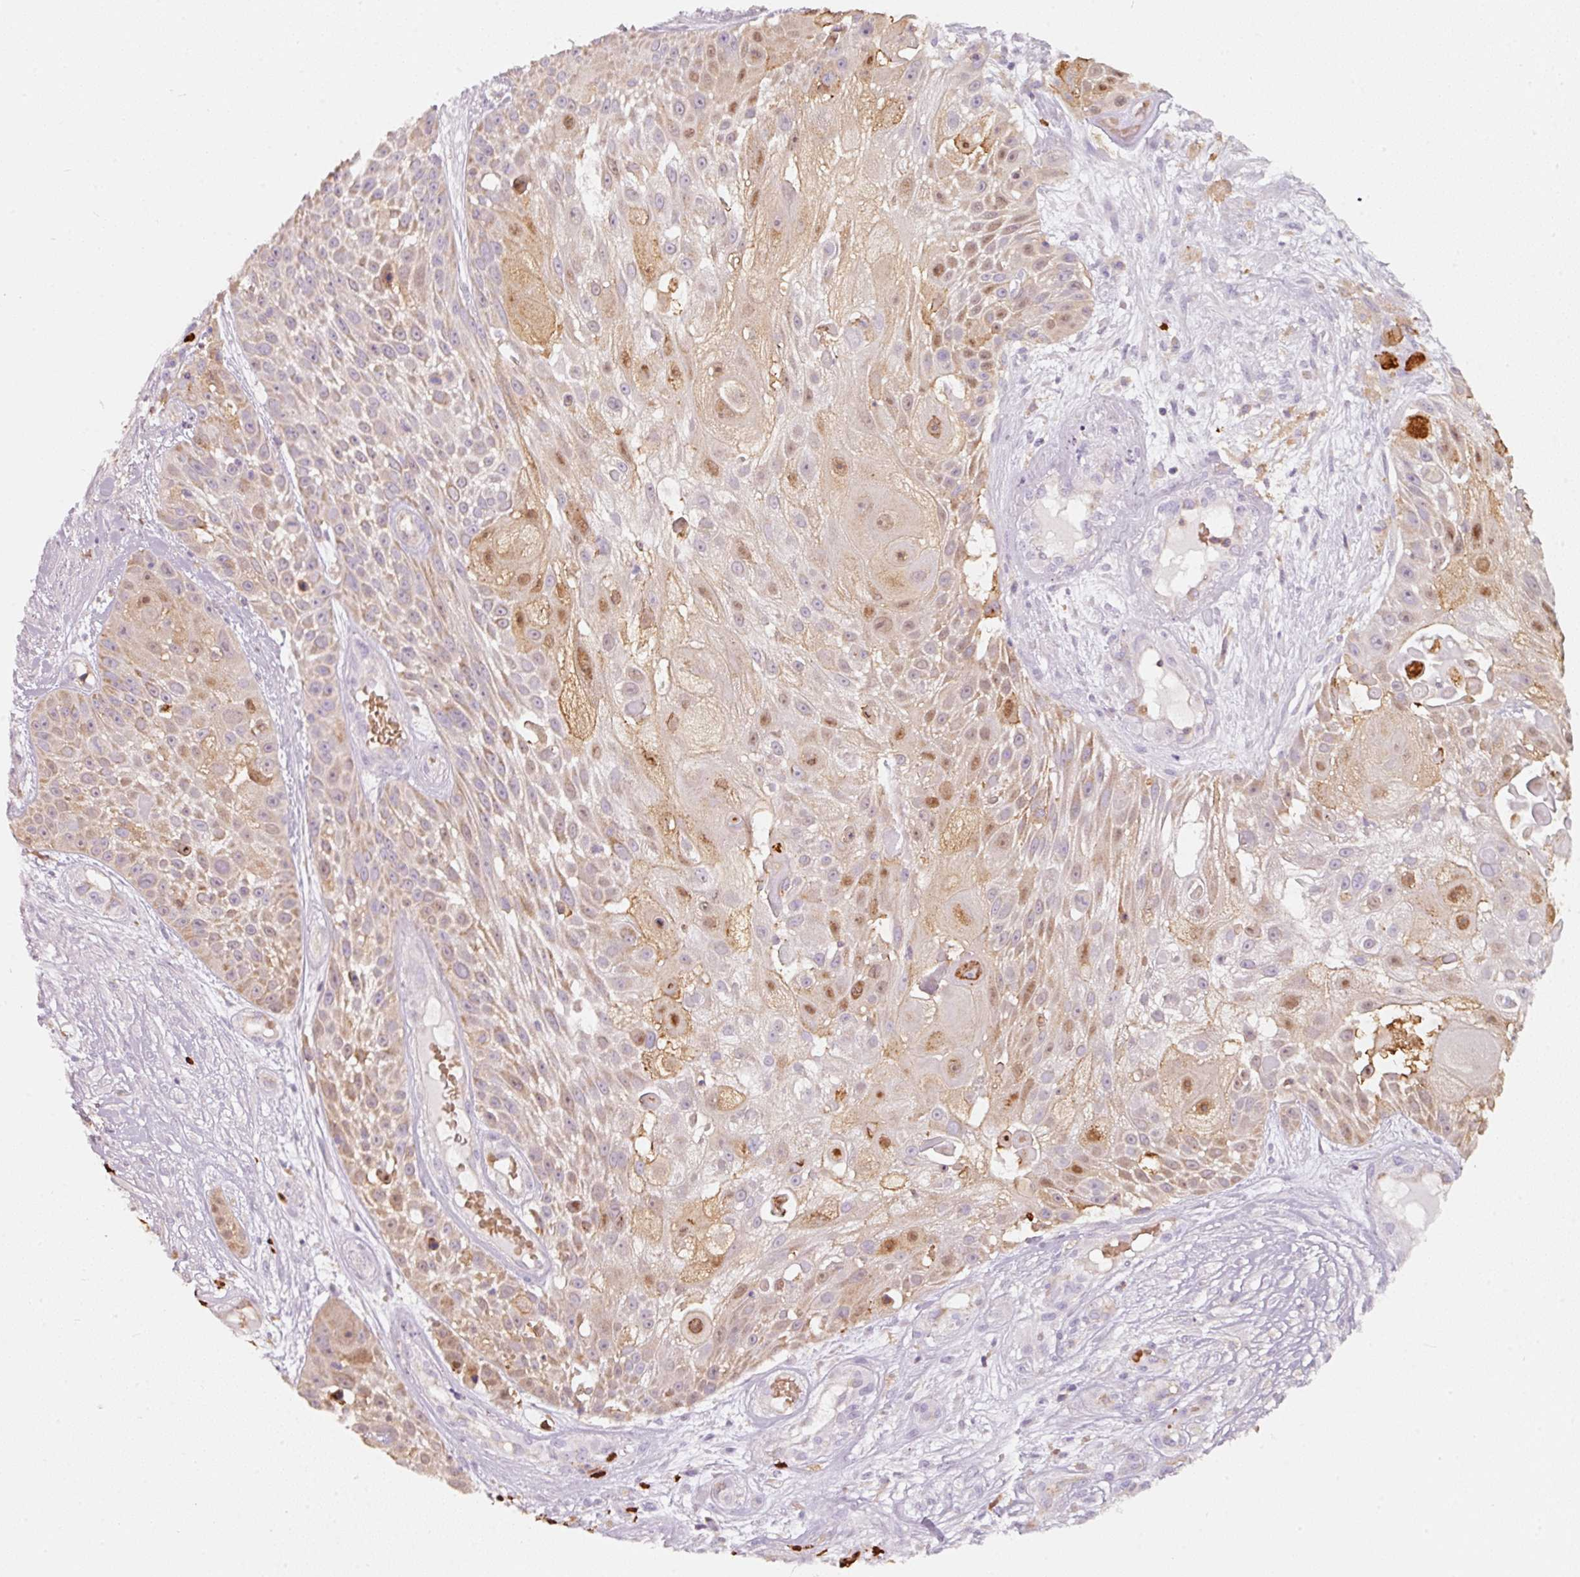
{"staining": {"intensity": "weak", "quantity": "25%-75%", "location": "cytoplasmic/membranous,nuclear"}, "tissue": "skin cancer", "cell_type": "Tumor cells", "image_type": "cancer", "snomed": [{"axis": "morphology", "description": "Squamous cell carcinoma, NOS"}, {"axis": "topography", "description": "Skin"}], "caption": "Squamous cell carcinoma (skin) tissue displays weak cytoplasmic/membranous and nuclear staining in approximately 25%-75% of tumor cells", "gene": "IQGAP2", "patient": {"sex": "female", "age": 86}}